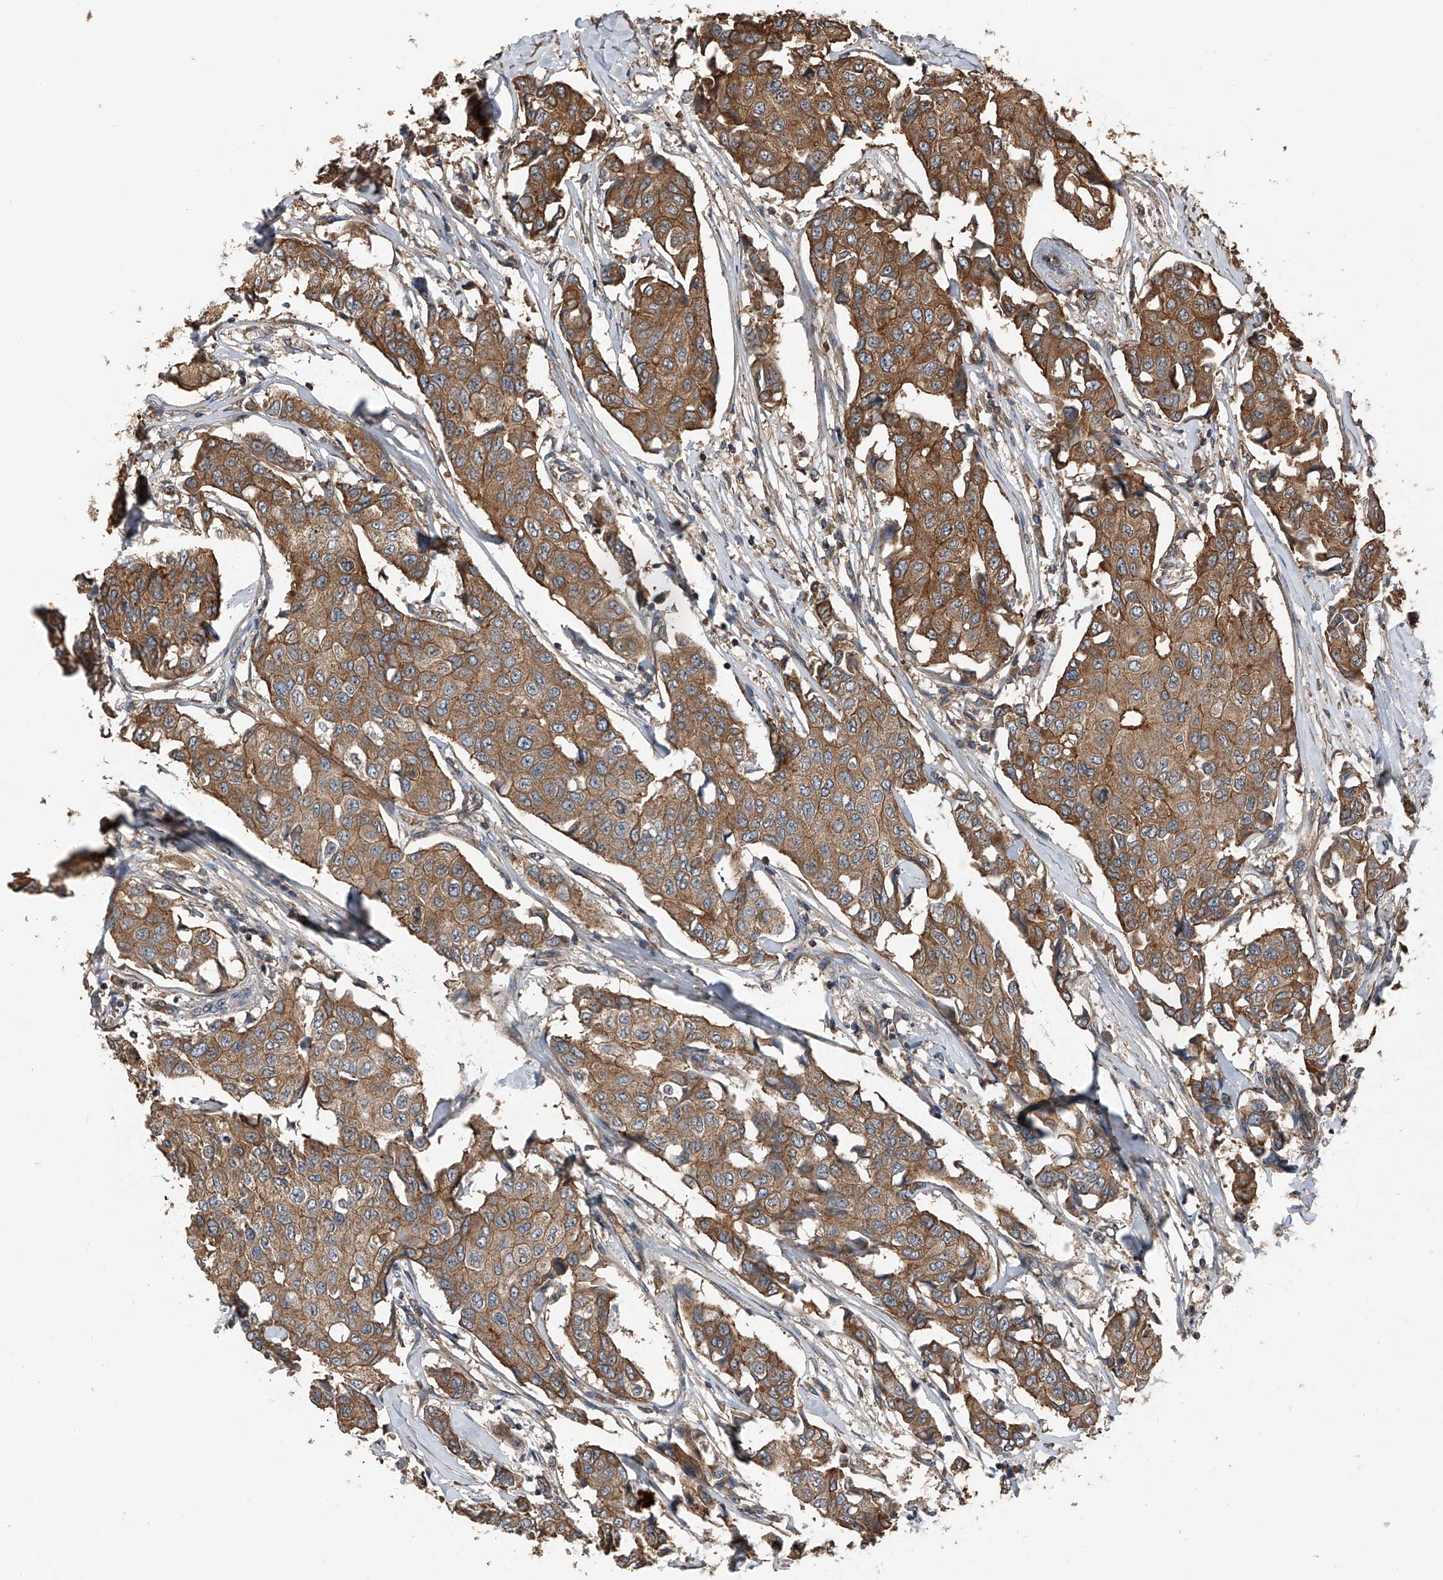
{"staining": {"intensity": "moderate", "quantity": ">75%", "location": "cytoplasmic/membranous"}, "tissue": "breast cancer", "cell_type": "Tumor cells", "image_type": "cancer", "snomed": [{"axis": "morphology", "description": "Duct carcinoma"}, {"axis": "topography", "description": "Breast"}], "caption": "Brown immunohistochemical staining in human invasive ductal carcinoma (breast) reveals moderate cytoplasmic/membranous positivity in approximately >75% of tumor cells.", "gene": "KCNJ2", "patient": {"sex": "female", "age": 80}}